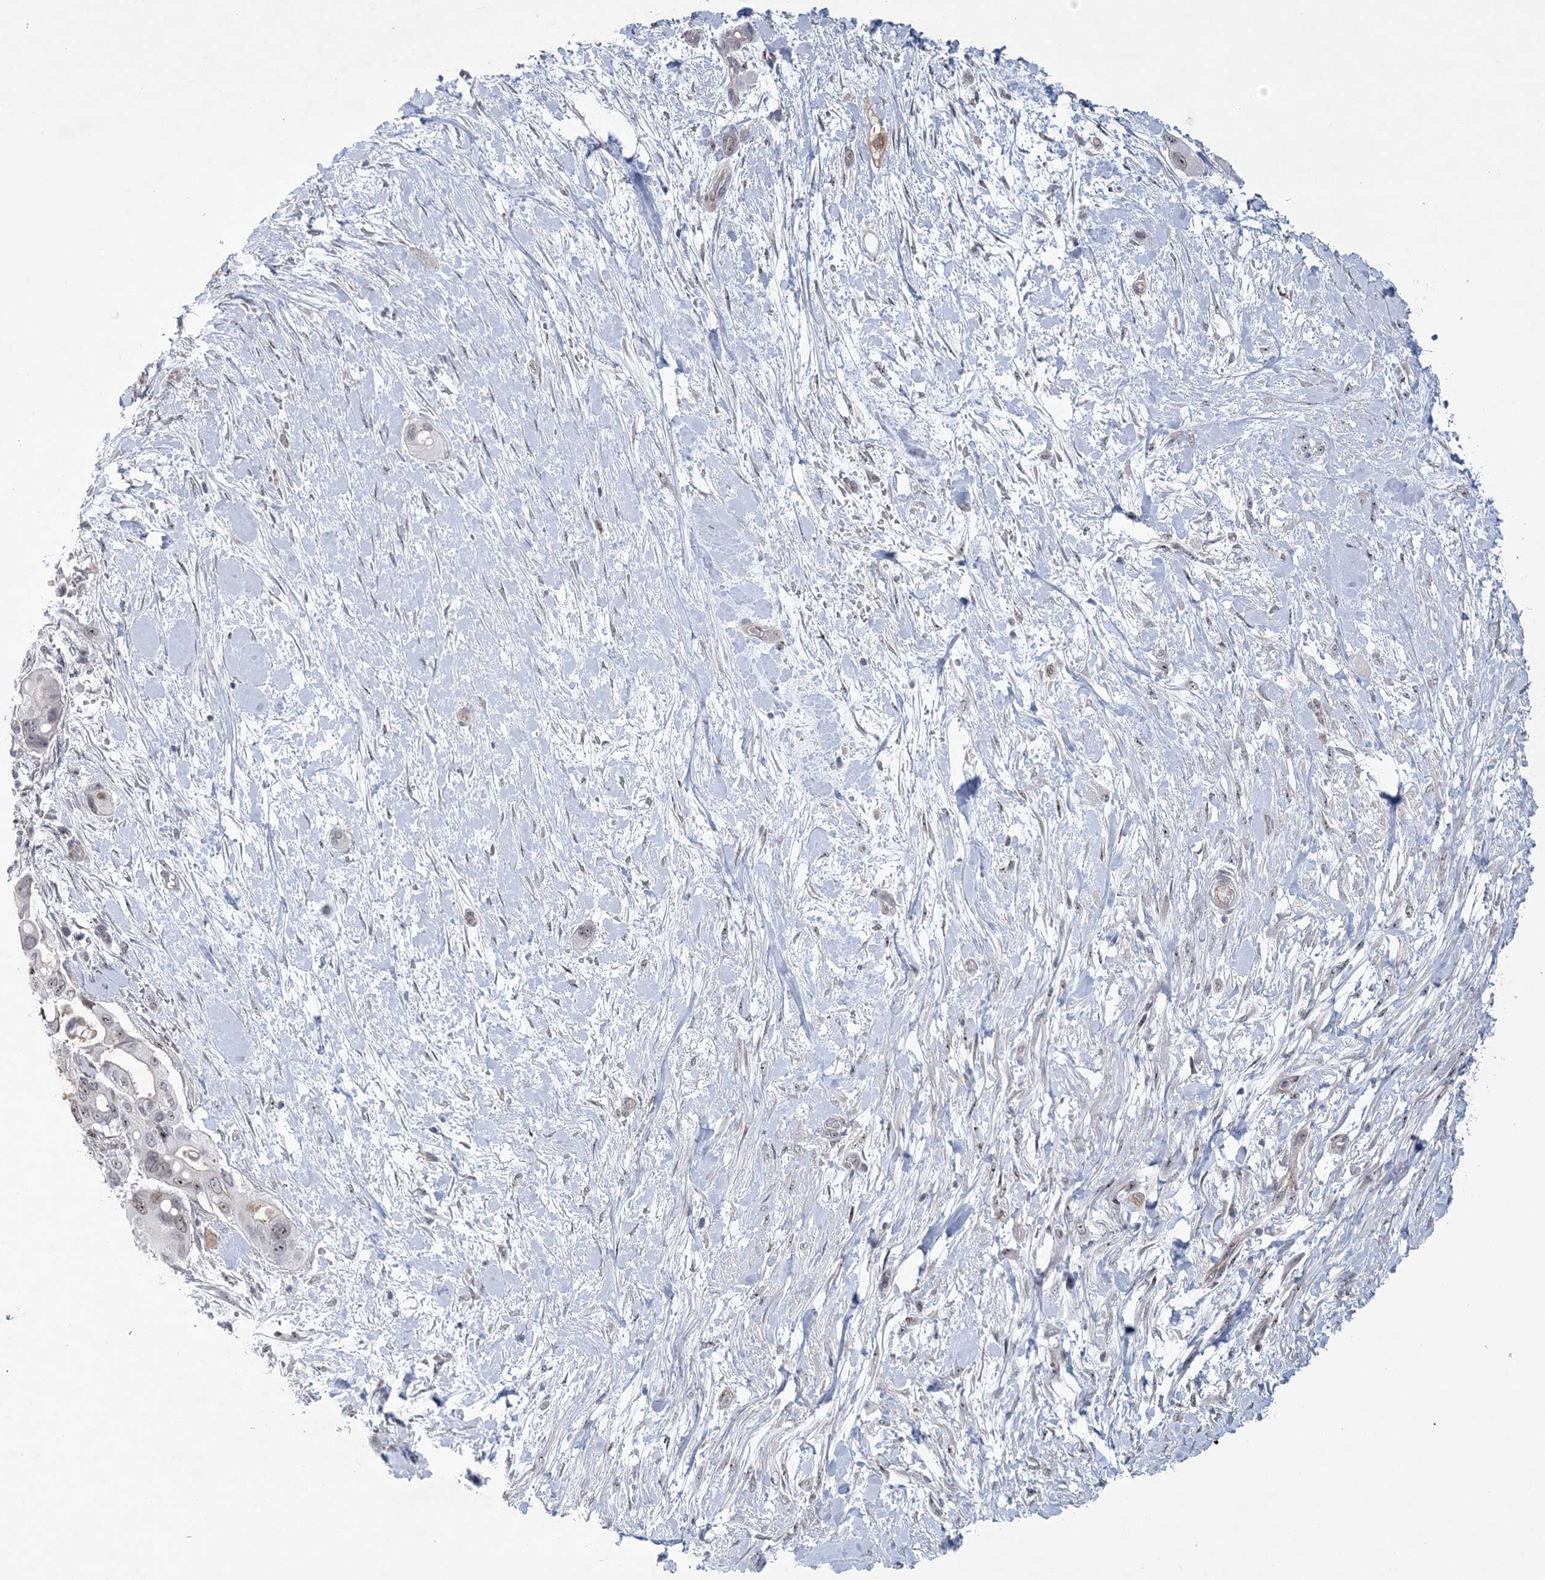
{"staining": {"intensity": "weak", "quantity": "<25%", "location": "nuclear"}, "tissue": "pancreatic cancer", "cell_type": "Tumor cells", "image_type": "cancer", "snomed": [{"axis": "morphology", "description": "Adenocarcinoma, NOS"}, {"axis": "topography", "description": "Pancreas"}], "caption": "Immunohistochemical staining of adenocarcinoma (pancreatic) displays no significant positivity in tumor cells.", "gene": "HOMEZ", "patient": {"sex": "male", "age": 68}}